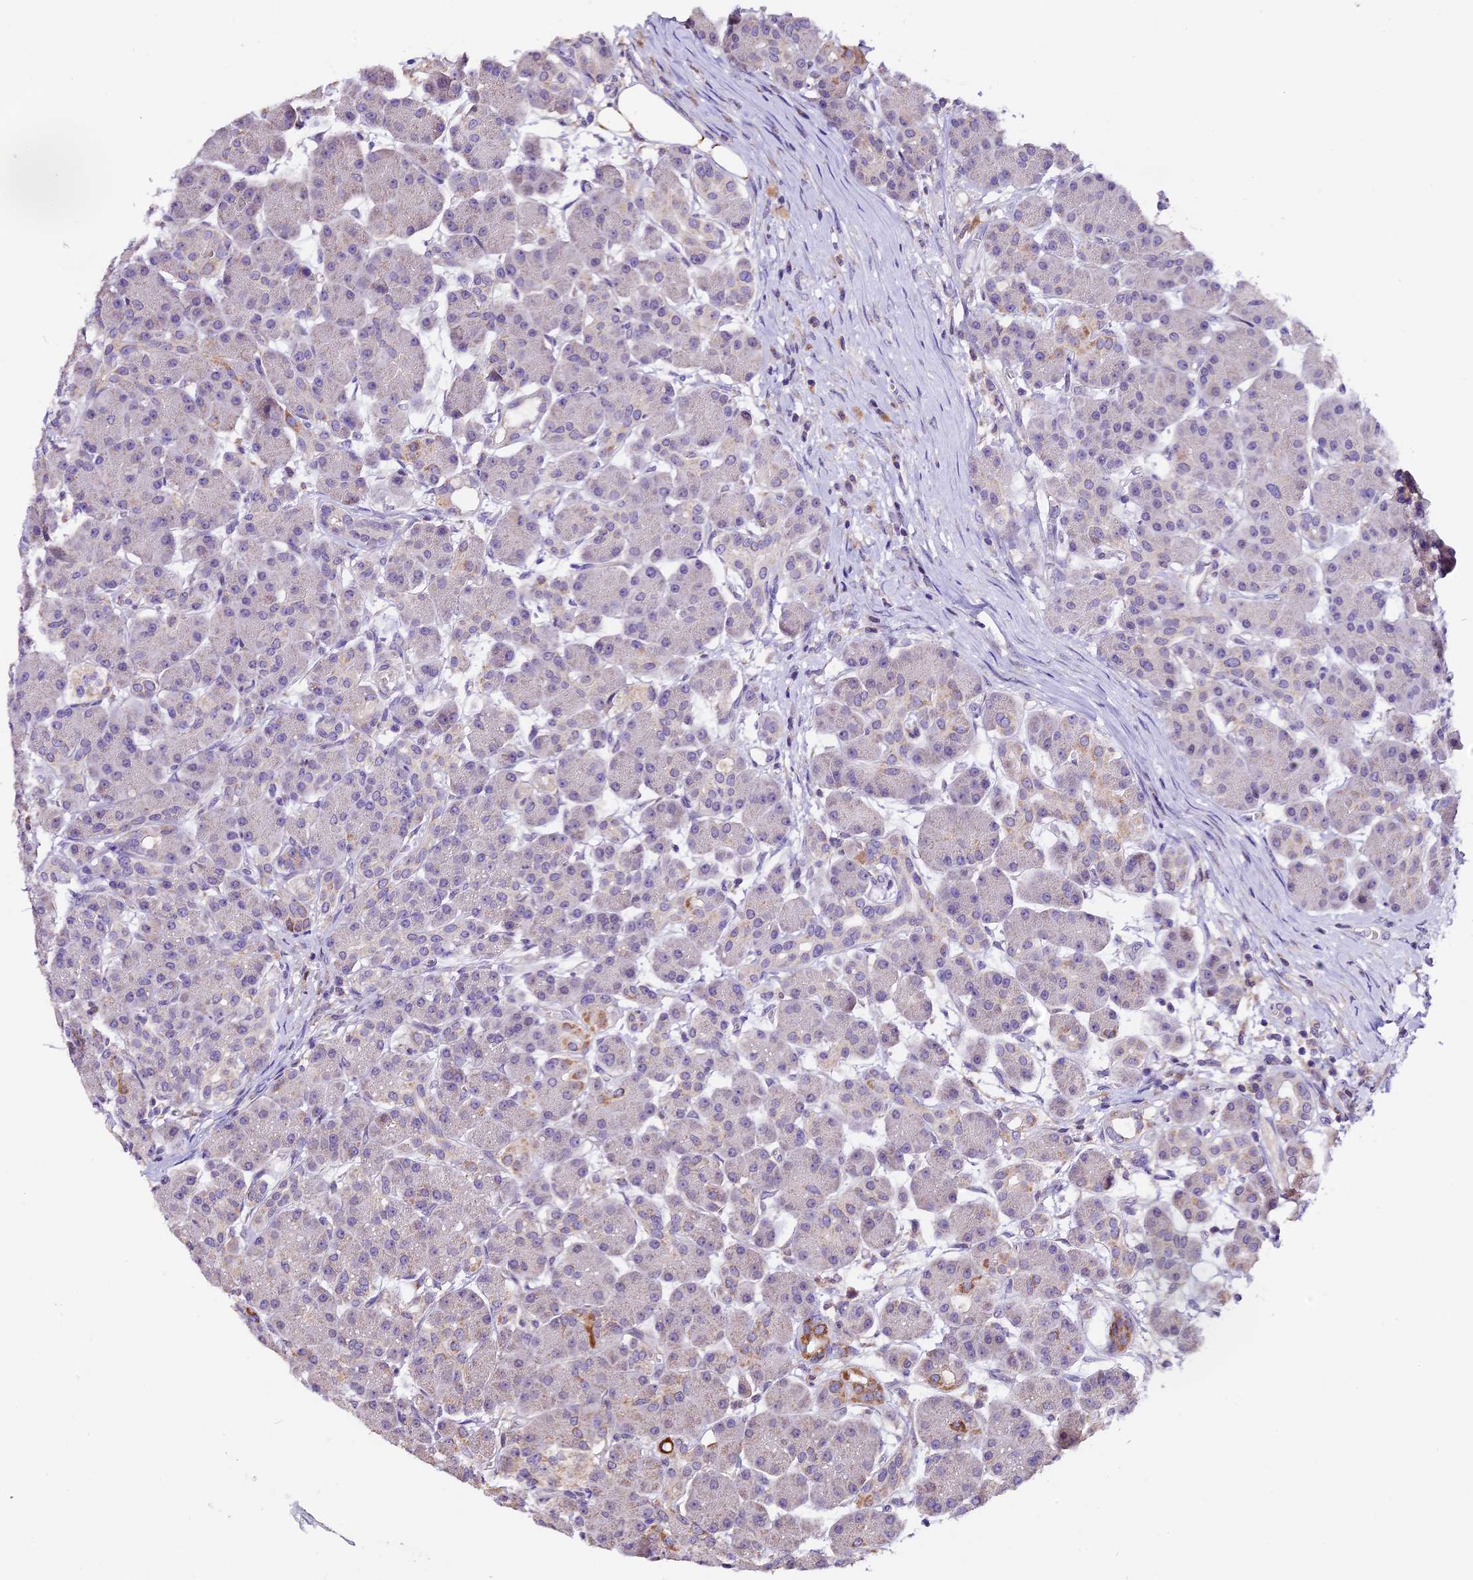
{"staining": {"intensity": "strong", "quantity": "<25%", "location": "cytoplasmic/membranous"}, "tissue": "pancreas", "cell_type": "Exocrine glandular cells", "image_type": "normal", "snomed": [{"axis": "morphology", "description": "Normal tissue, NOS"}, {"axis": "topography", "description": "Pancreas"}], "caption": "Protein staining of normal pancreas reveals strong cytoplasmic/membranous staining in approximately <25% of exocrine glandular cells.", "gene": "DDX28", "patient": {"sex": "male", "age": 63}}